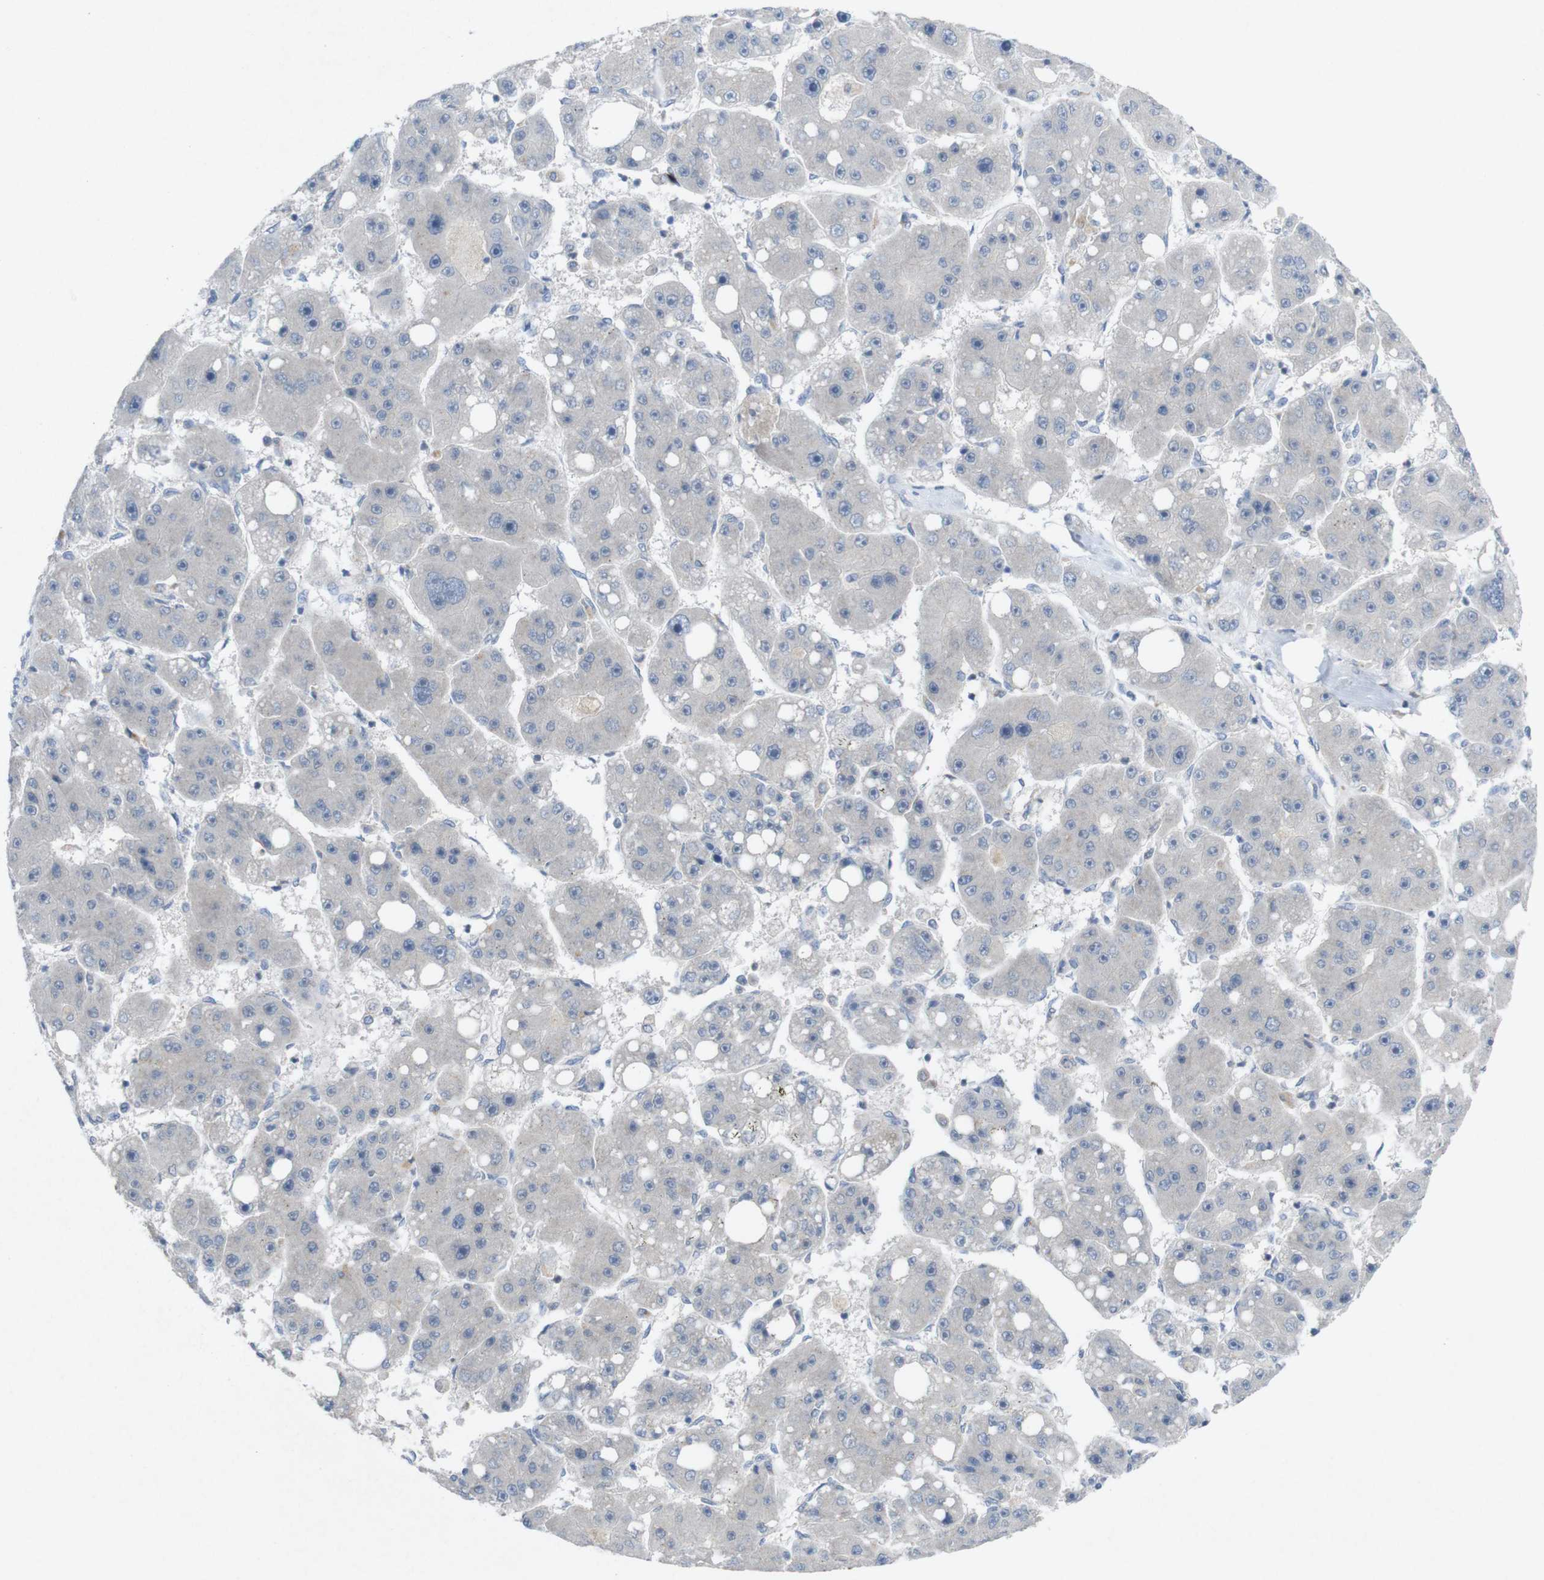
{"staining": {"intensity": "negative", "quantity": "none", "location": "none"}, "tissue": "liver cancer", "cell_type": "Tumor cells", "image_type": "cancer", "snomed": [{"axis": "morphology", "description": "Carcinoma, Hepatocellular, NOS"}, {"axis": "topography", "description": "Liver"}], "caption": "Immunohistochemistry (IHC) photomicrograph of neoplastic tissue: liver hepatocellular carcinoma stained with DAB (3,3'-diaminobenzidine) exhibits no significant protein positivity in tumor cells.", "gene": "SLAMF7", "patient": {"sex": "female", "age": 61}}